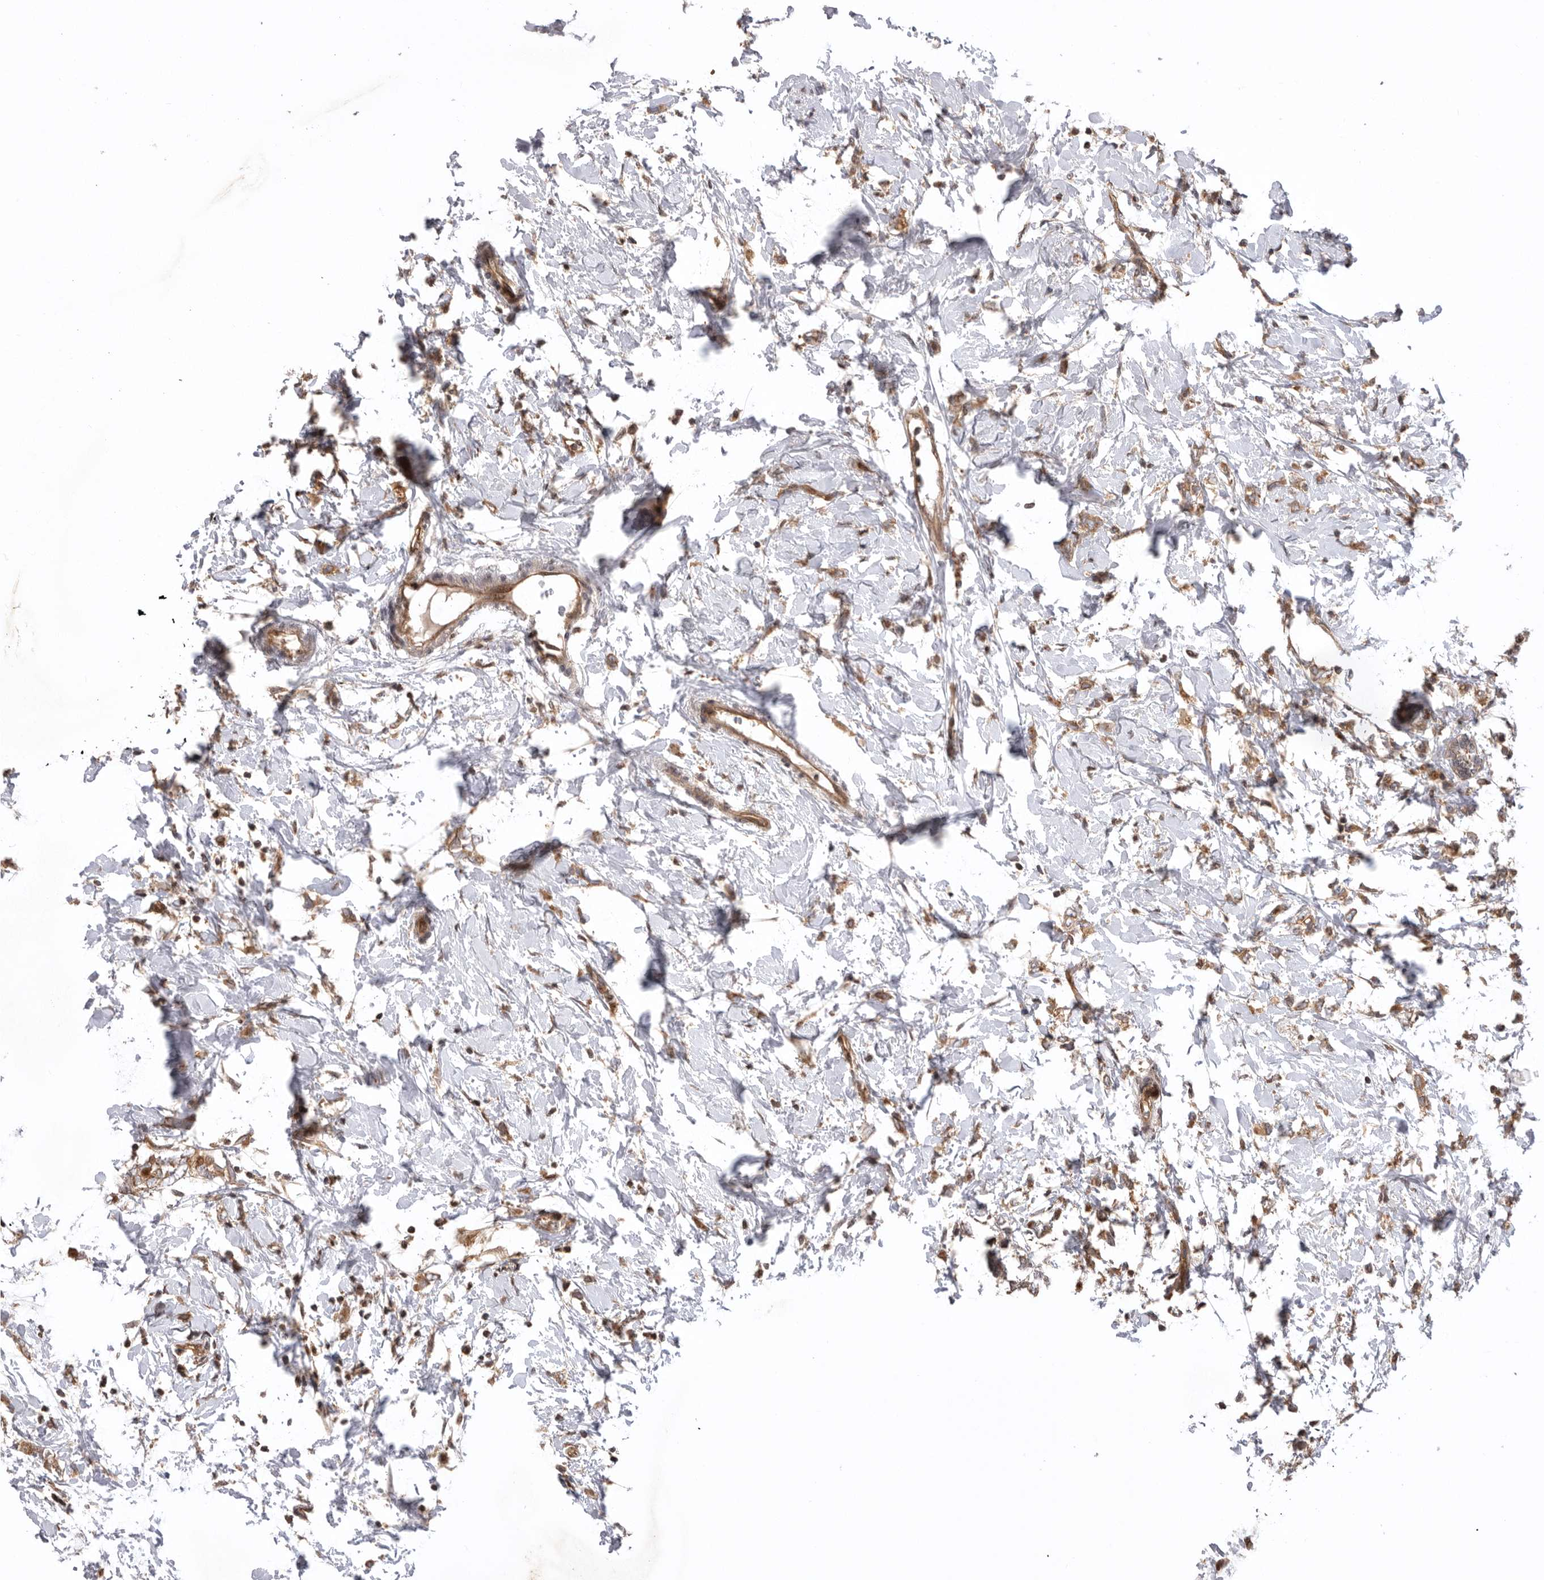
{"staining": {"intensity": "moderate", "quantity": ">75%", "location": "cytoplasmic/membranous"}, "tissue": "breast cancer", "cell_type": "Tumor cells", "image_type": "cancer", "snomed": [{"axis": "morphology", "description": "Normal tissue, NOS"}, {"axis": "morphology", "description": "Lobular carcinoma"}, {"axis": "topography", "description": "Breast"}], "caption": "Human breast lobular carcinoma stained for a protein (brown) exhibits moderate cytoplasmic/membranous positive expression in about >75% of tumor cells.", "gene": "DHDDS", "patient": {"sex": "female", "age": 47}}